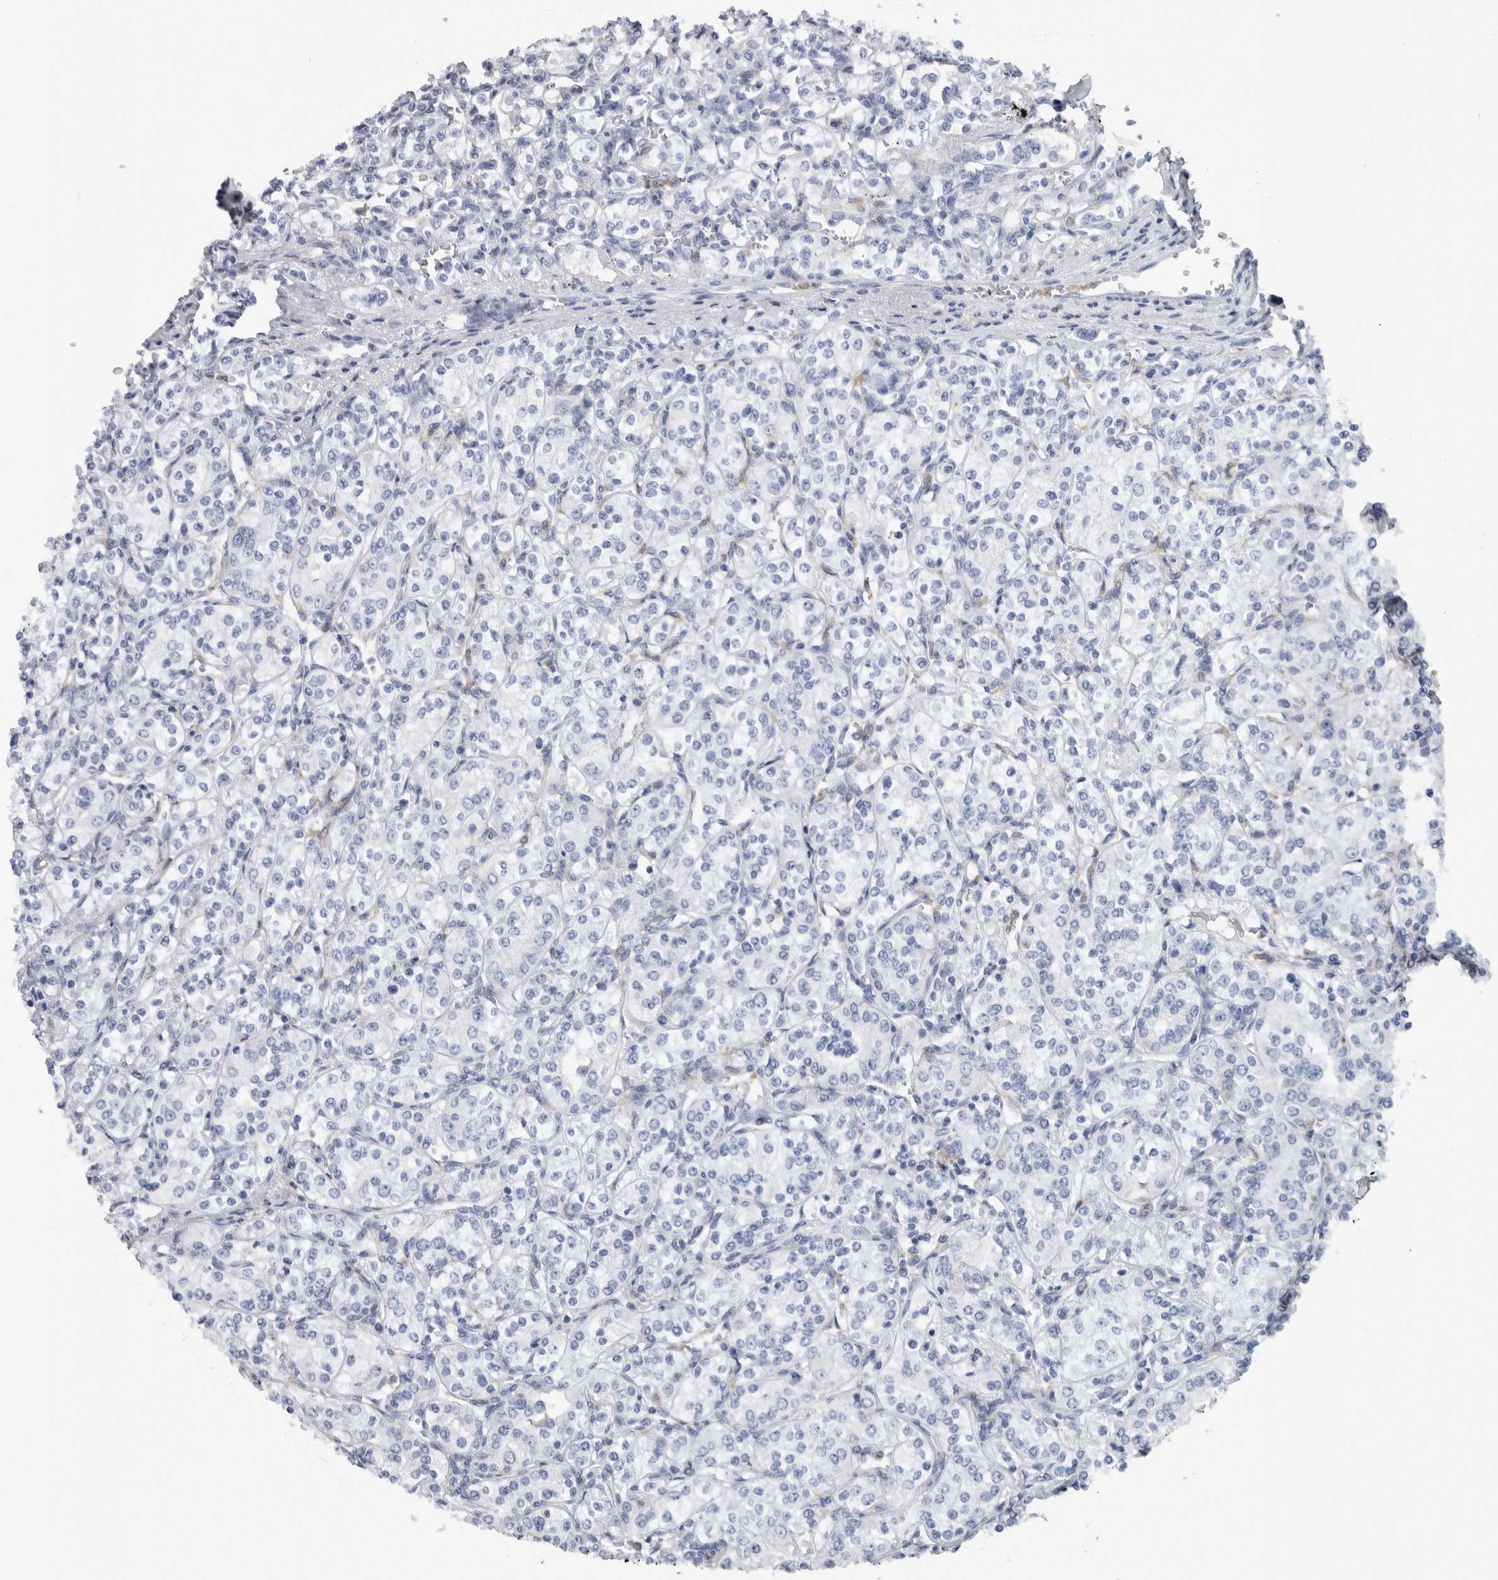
{"staining": {"intensity": "negative", "quantity": "none", "location": "none"}, "tissue": "renal cancer", "cell_type": "Tumor cells", "image_type": "cancer", "snomed": [{"axis": "morphology", "description": "Adenocarcinoma, NOS"}, {"axis": "topography", "description": "Kidney"}], "caption": "Renal cancer was stained to show a protein in brown. There is no significant staining in tumor cells.", "gene": "SKAP2", "patient": {"sex": "male", "age": 77}}